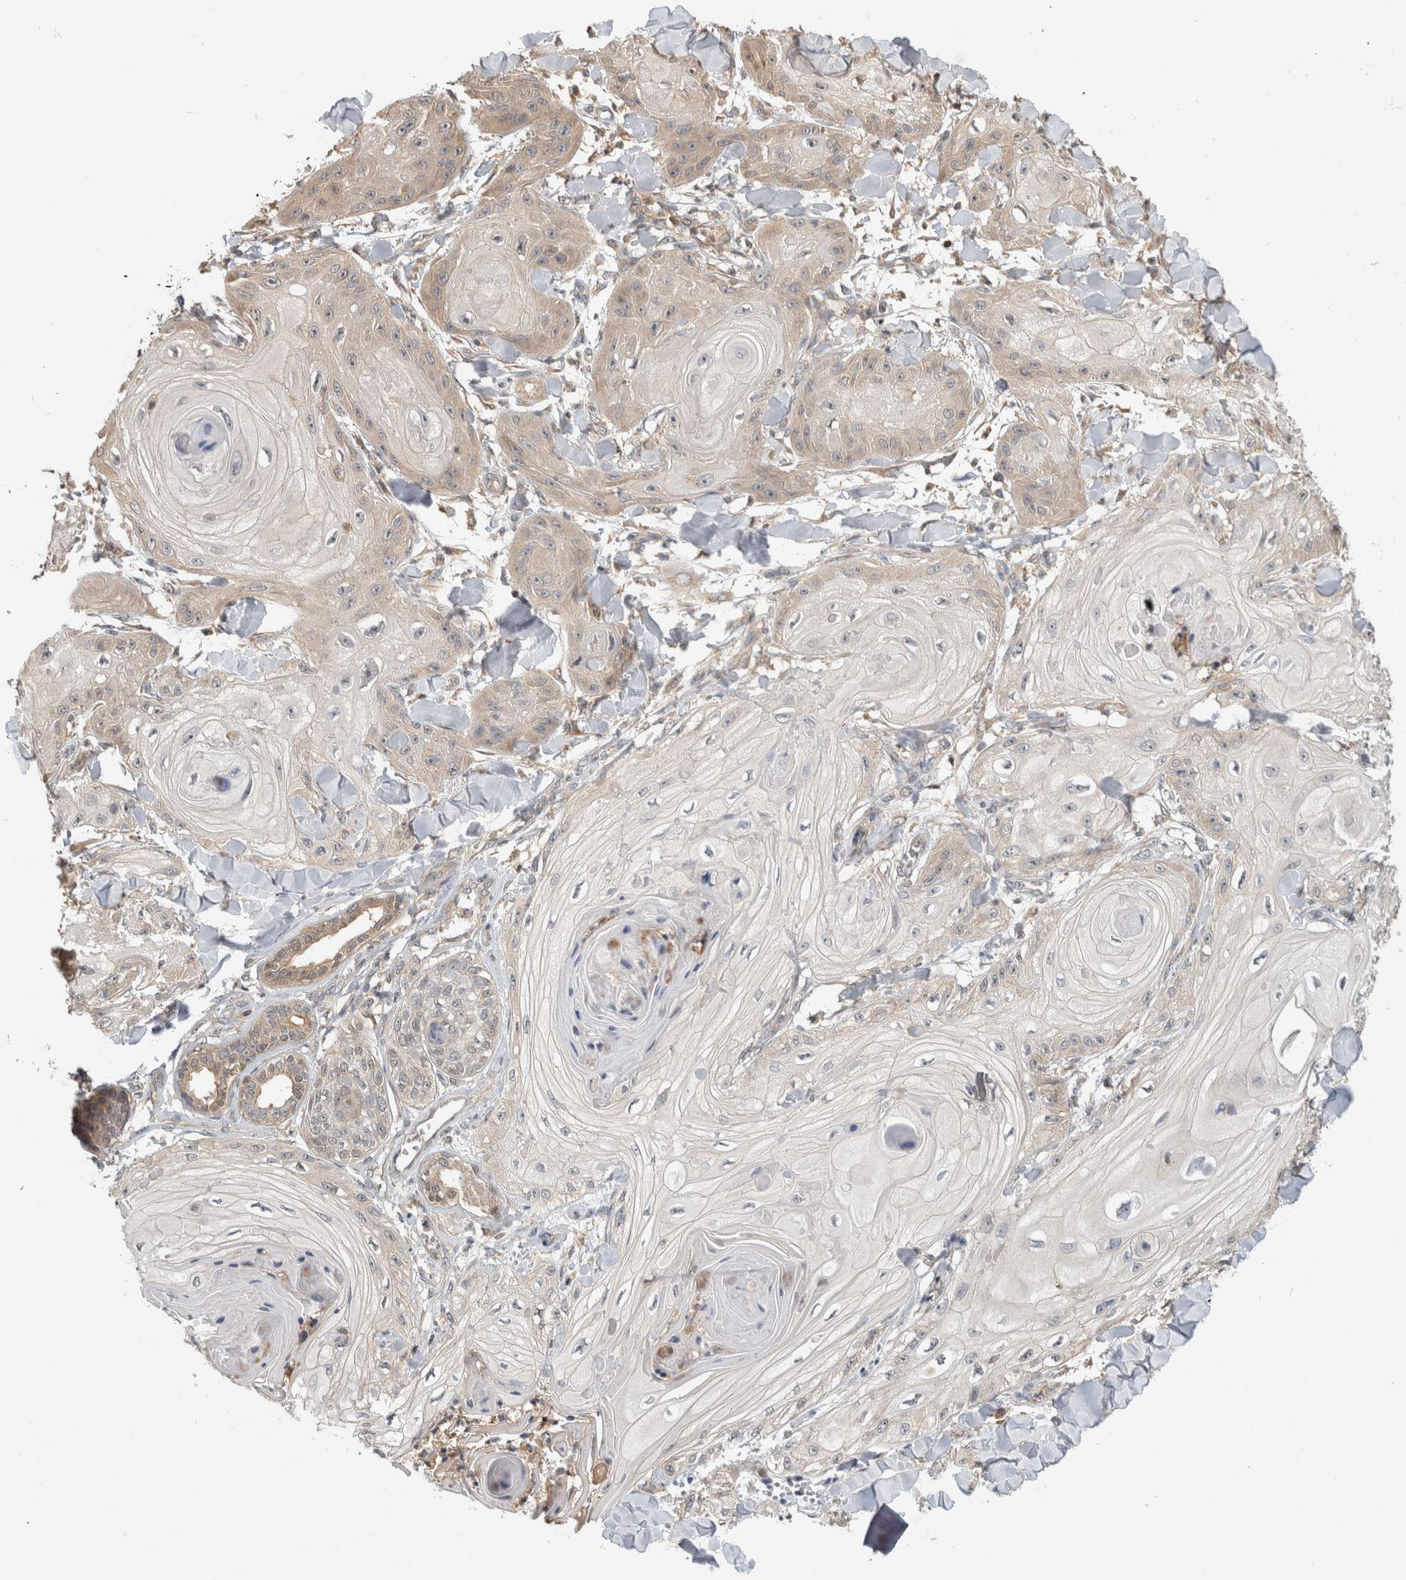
{"staining": {"intensity": "negative", "quantity": "none", "location": "none"}, "tissue": "skin cancer", "cell_type": "Tumor cells", "image_type": "cancer", "snomed": [{"axis": "morphology", "description": "Squamous cell carcinoma, NOS"}, {"axis": "topography", "description": "Skin"}], "caption": "DAB immunohistochemical staining of skin cancer (squamous cell carcinoma) reveals no significant staining in tumor cells.", "gene": "PGM1", "patient": {"sex": "male", "age": 74}}